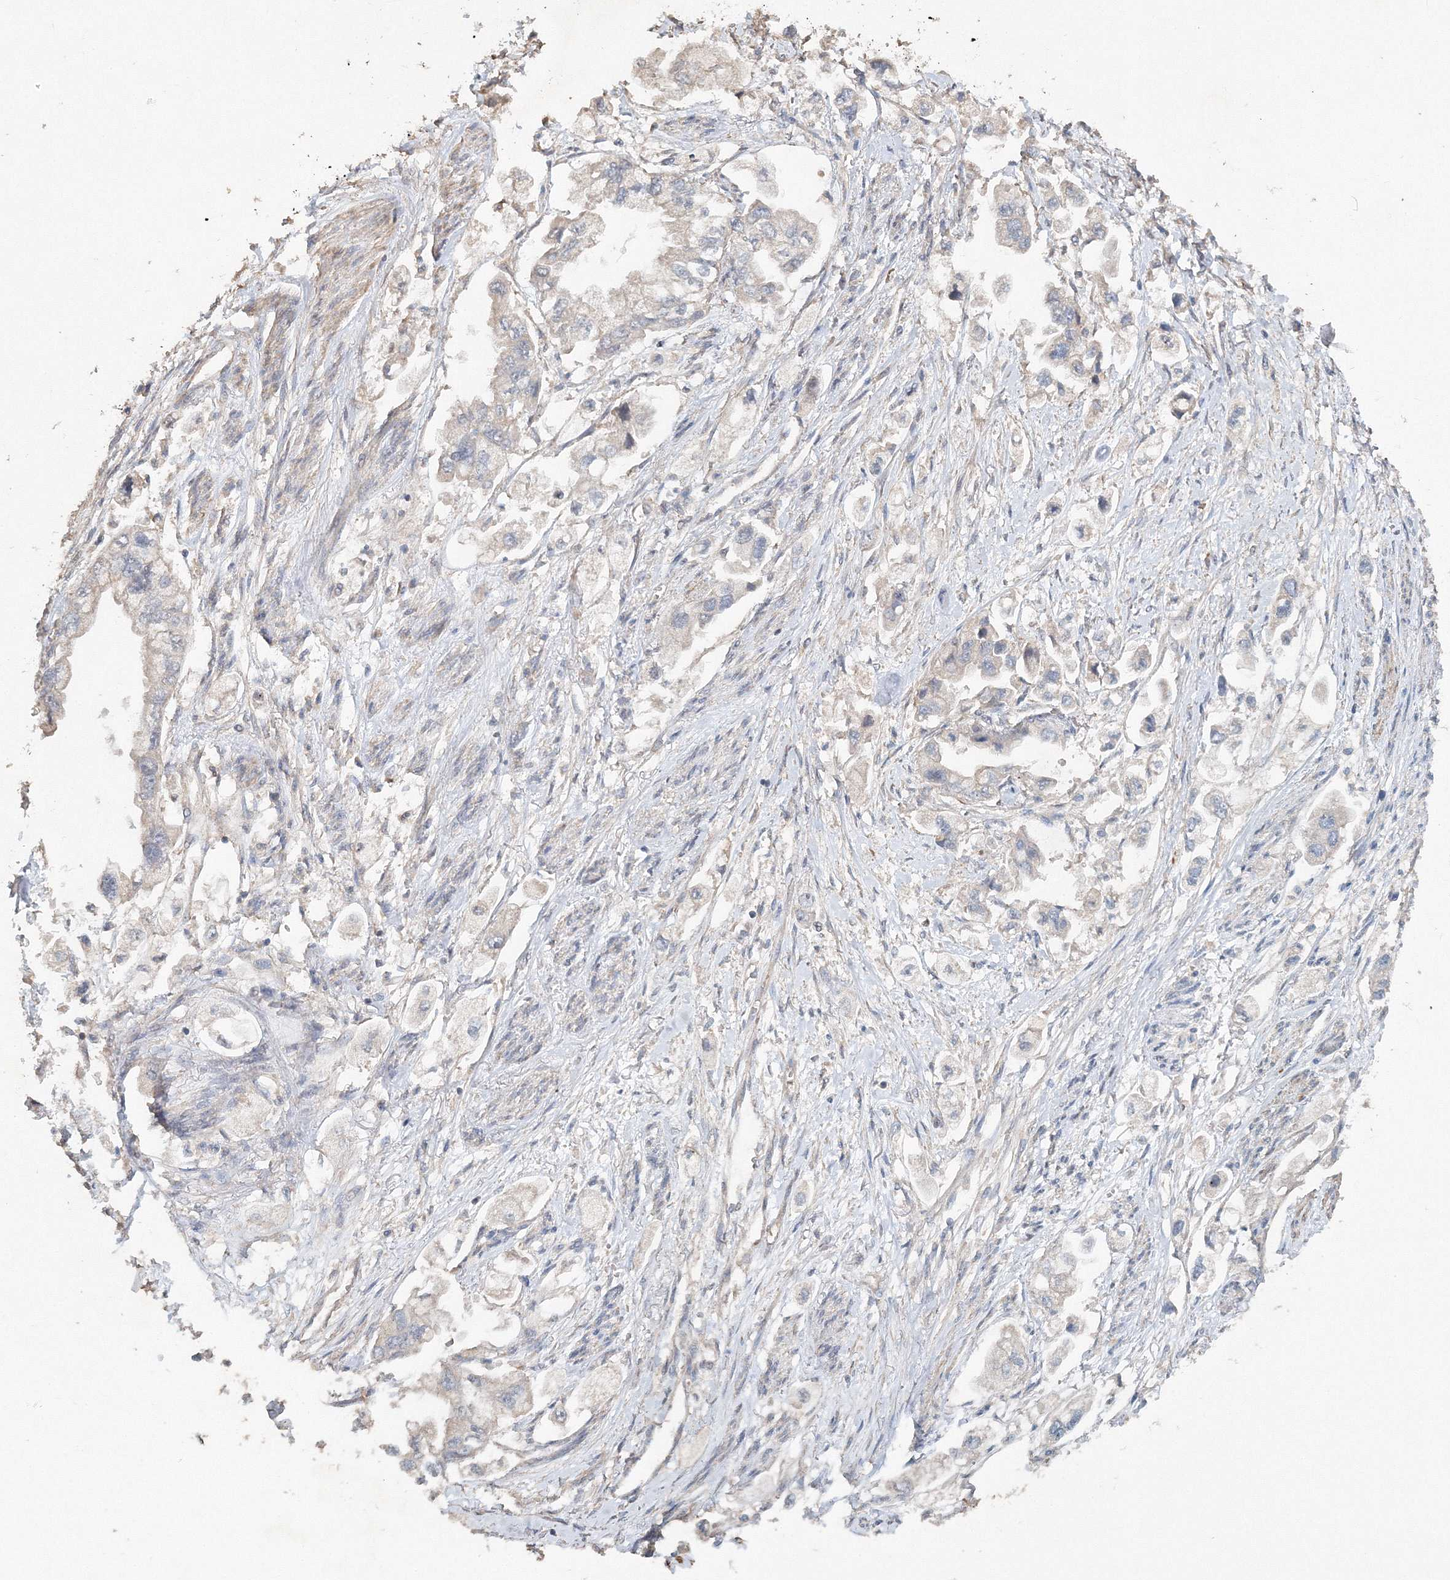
{"staining": {"intensity": "negative", "quantity": "none", "location": "none"}, "tissue": "stomach cancer", "cell_type": "Tumor cells", "image_type": "cancer", "snomed": [{"axis": "morphology", "description": "Adenocarcinoma, NOS"}, {"axis": "topography", "description": "Stomach"}], "caption": "DAB immunohistochemical staining of human stomach adenocarcinoma demonstrates no significant expression in tumor cells.", "gene": "NALF2", "patient": {"sex": "male", "age": 62}}